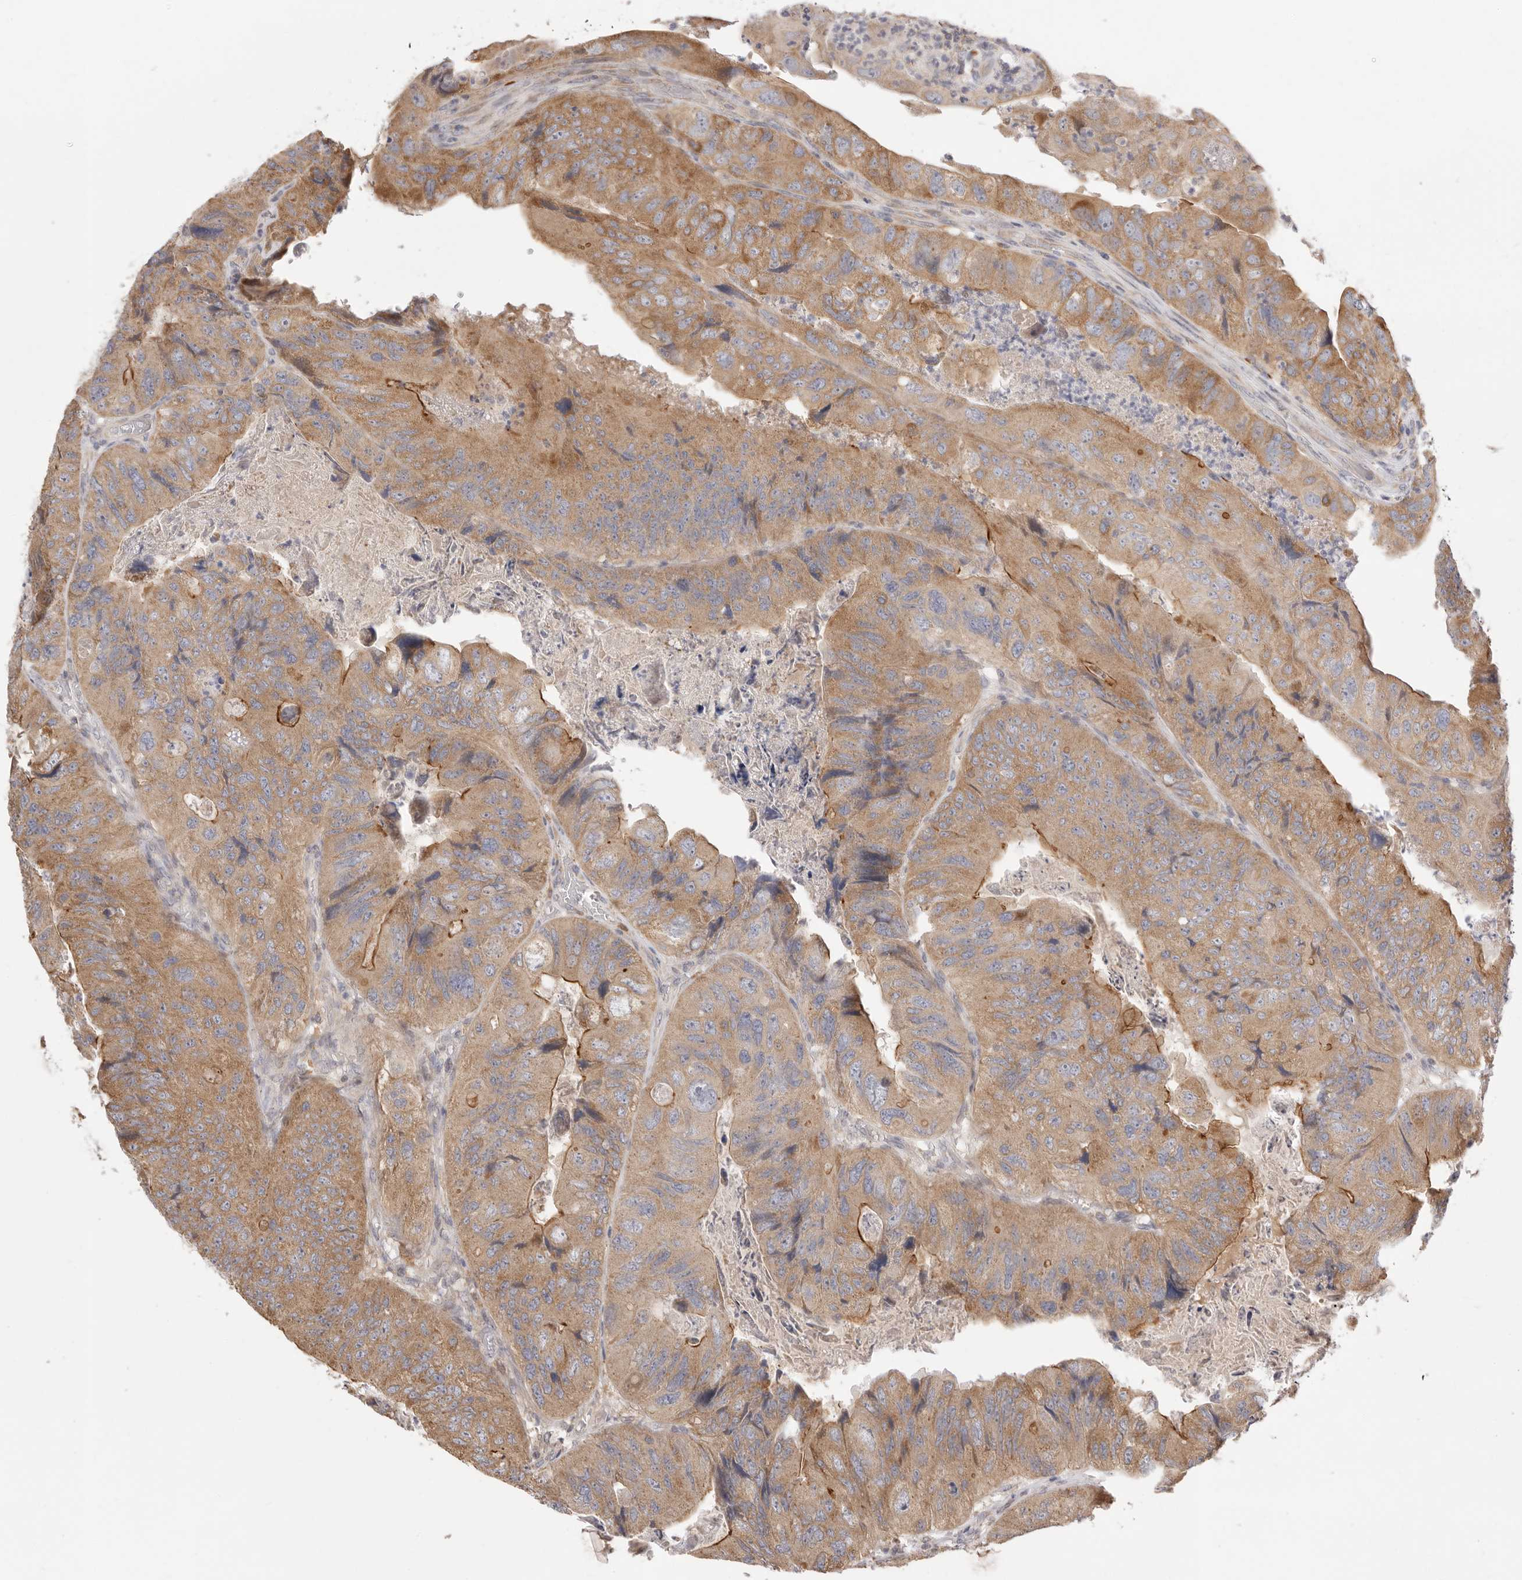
{"staining": {"intensity": "moderate", "quantity": ">75%", "location": "cytoplasmic/membranous"}, "tissue": "colorectal cancer", "cell_type": "Tumor cells", "image_type": "cancer", "snomed": [{"axis": "morphology", "description": "Adenocarcinoma, NOS"}, {"axis": "topography", "description": "Rectum"}], "caption": "Colorectal cancer stained with DAB (3,3'-diaminobenzidine) IHC reveals medium levels of moderate cytoplasmic/membranous expression in approximately >75% of tumor cells.", "gene": "USH1C", "patient": {"sex": "male", "age": 63}}